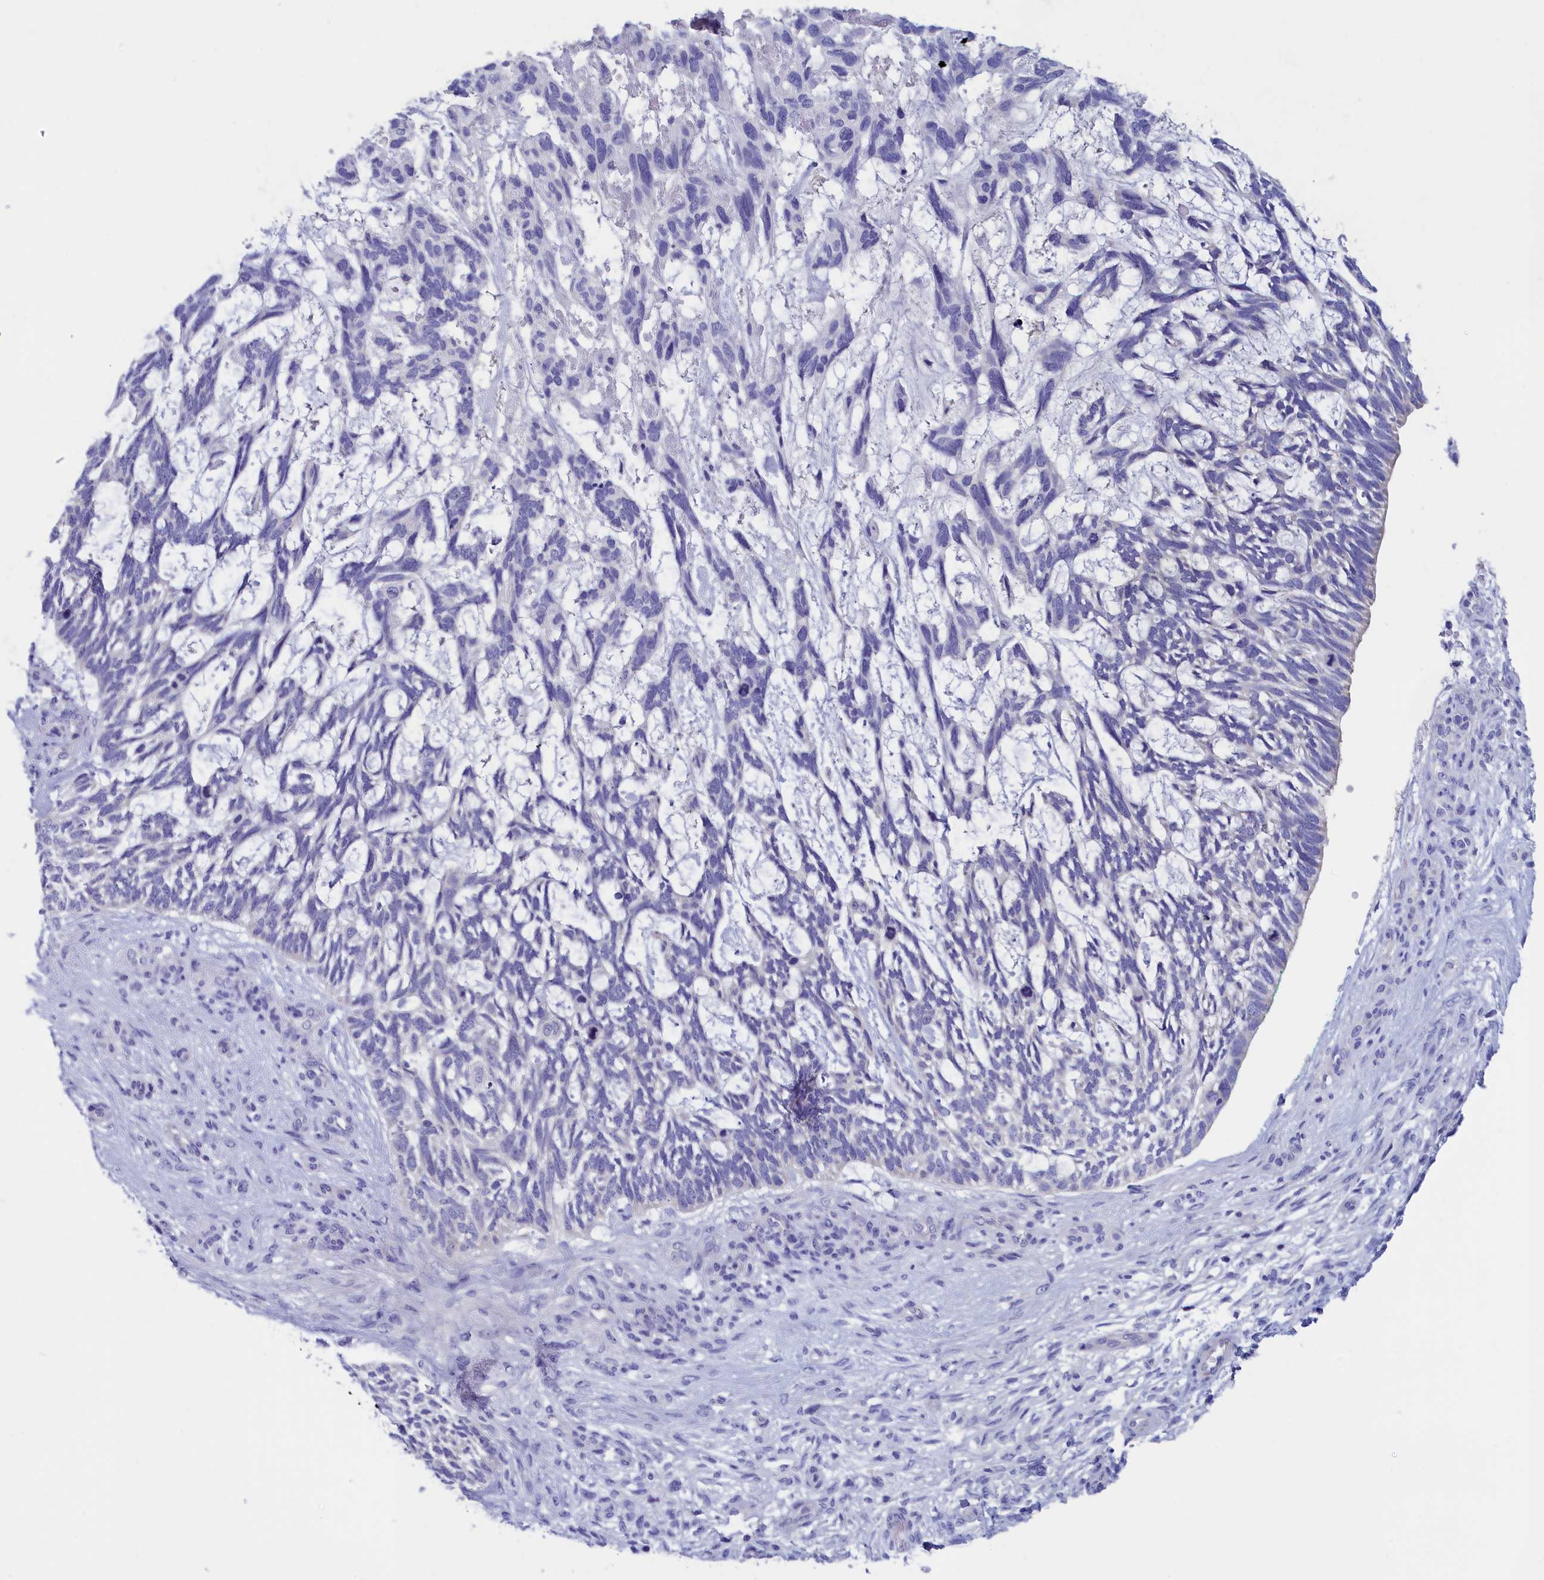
{"staining": {"intensity": "negative", "quantity": "none", "location": "none"}, "tissue": "skin cancer", "cell_type": "Tumor cells", "image_type": "cancer", "snomed": [{"axis": "morphology", "description": "Basal cell carcinoma"}, {"axis": "topography", "description": "Skin"}], "caption": "Tumor cells show no significant positivity in basal cell carcinoma (skin).", "gene": "ANKRD2", "patient": {"sex": "male", "age": 88}}